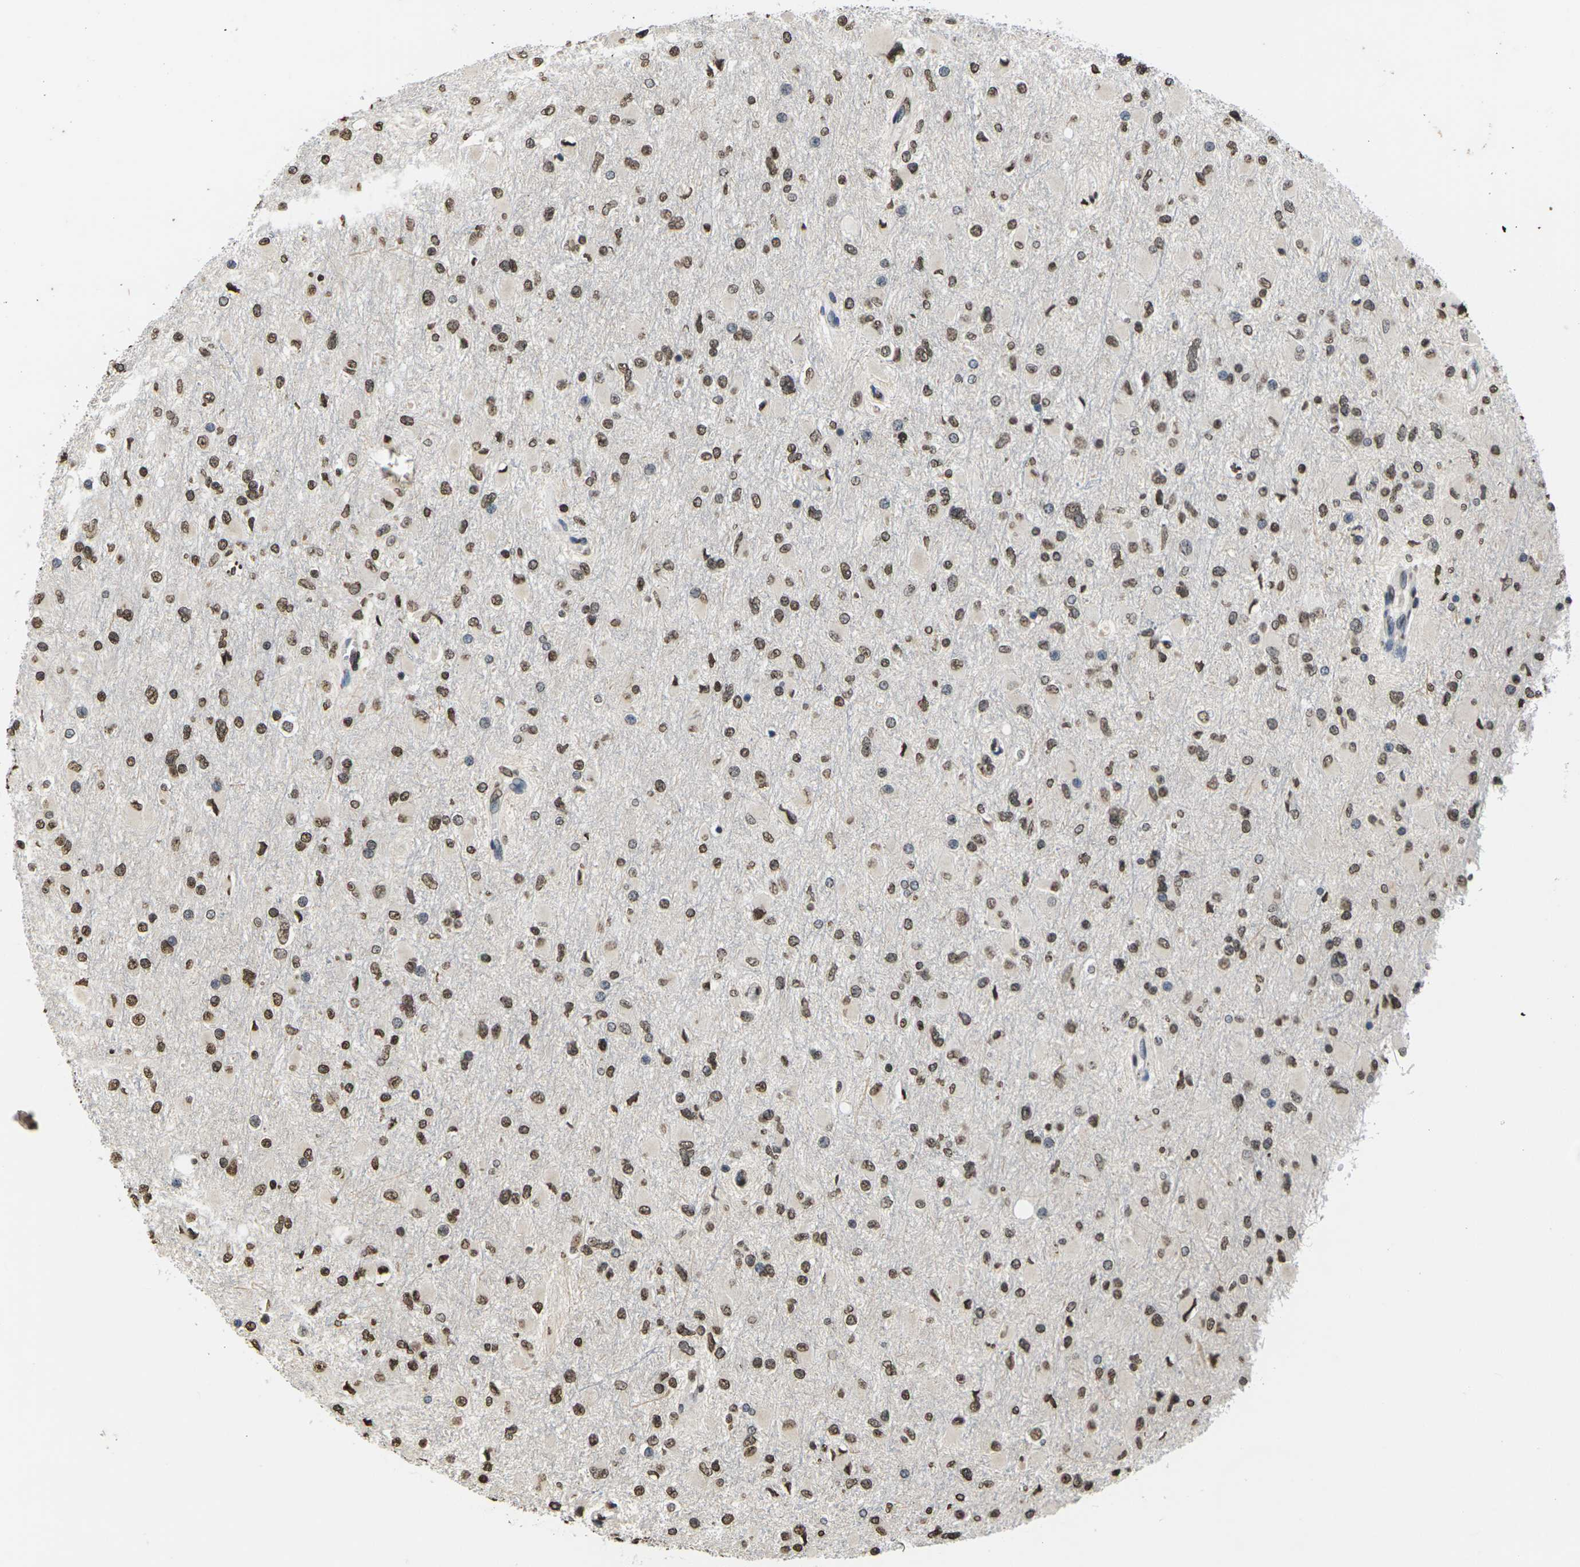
{"staining": {"intensity": "moderate", "quantity": ">75%", "location": "nuclear"}, "tissue": "glioma", "cell_type": "Tumor cells", "image_type": "cancer", "snomed": [{"axis": "morphology", "description": "Glioma, malignant, High grade"}, {"axis": "topography", "description": "Cerebral cortex"}], "caption": "DAB (3,3'-diaminobenzidine) immunohistochemical staining of malignant glioma (high-grade) exhibits moderate nuclear protein expression in approximately >75% of tumor cells. The staining is performed using DAB brown chromogen to label protein expression. The nuclei are counter-stained blue using hematoxylin.", "gene": "EMSY", "patient": {"sex": "female", "age": 36}}